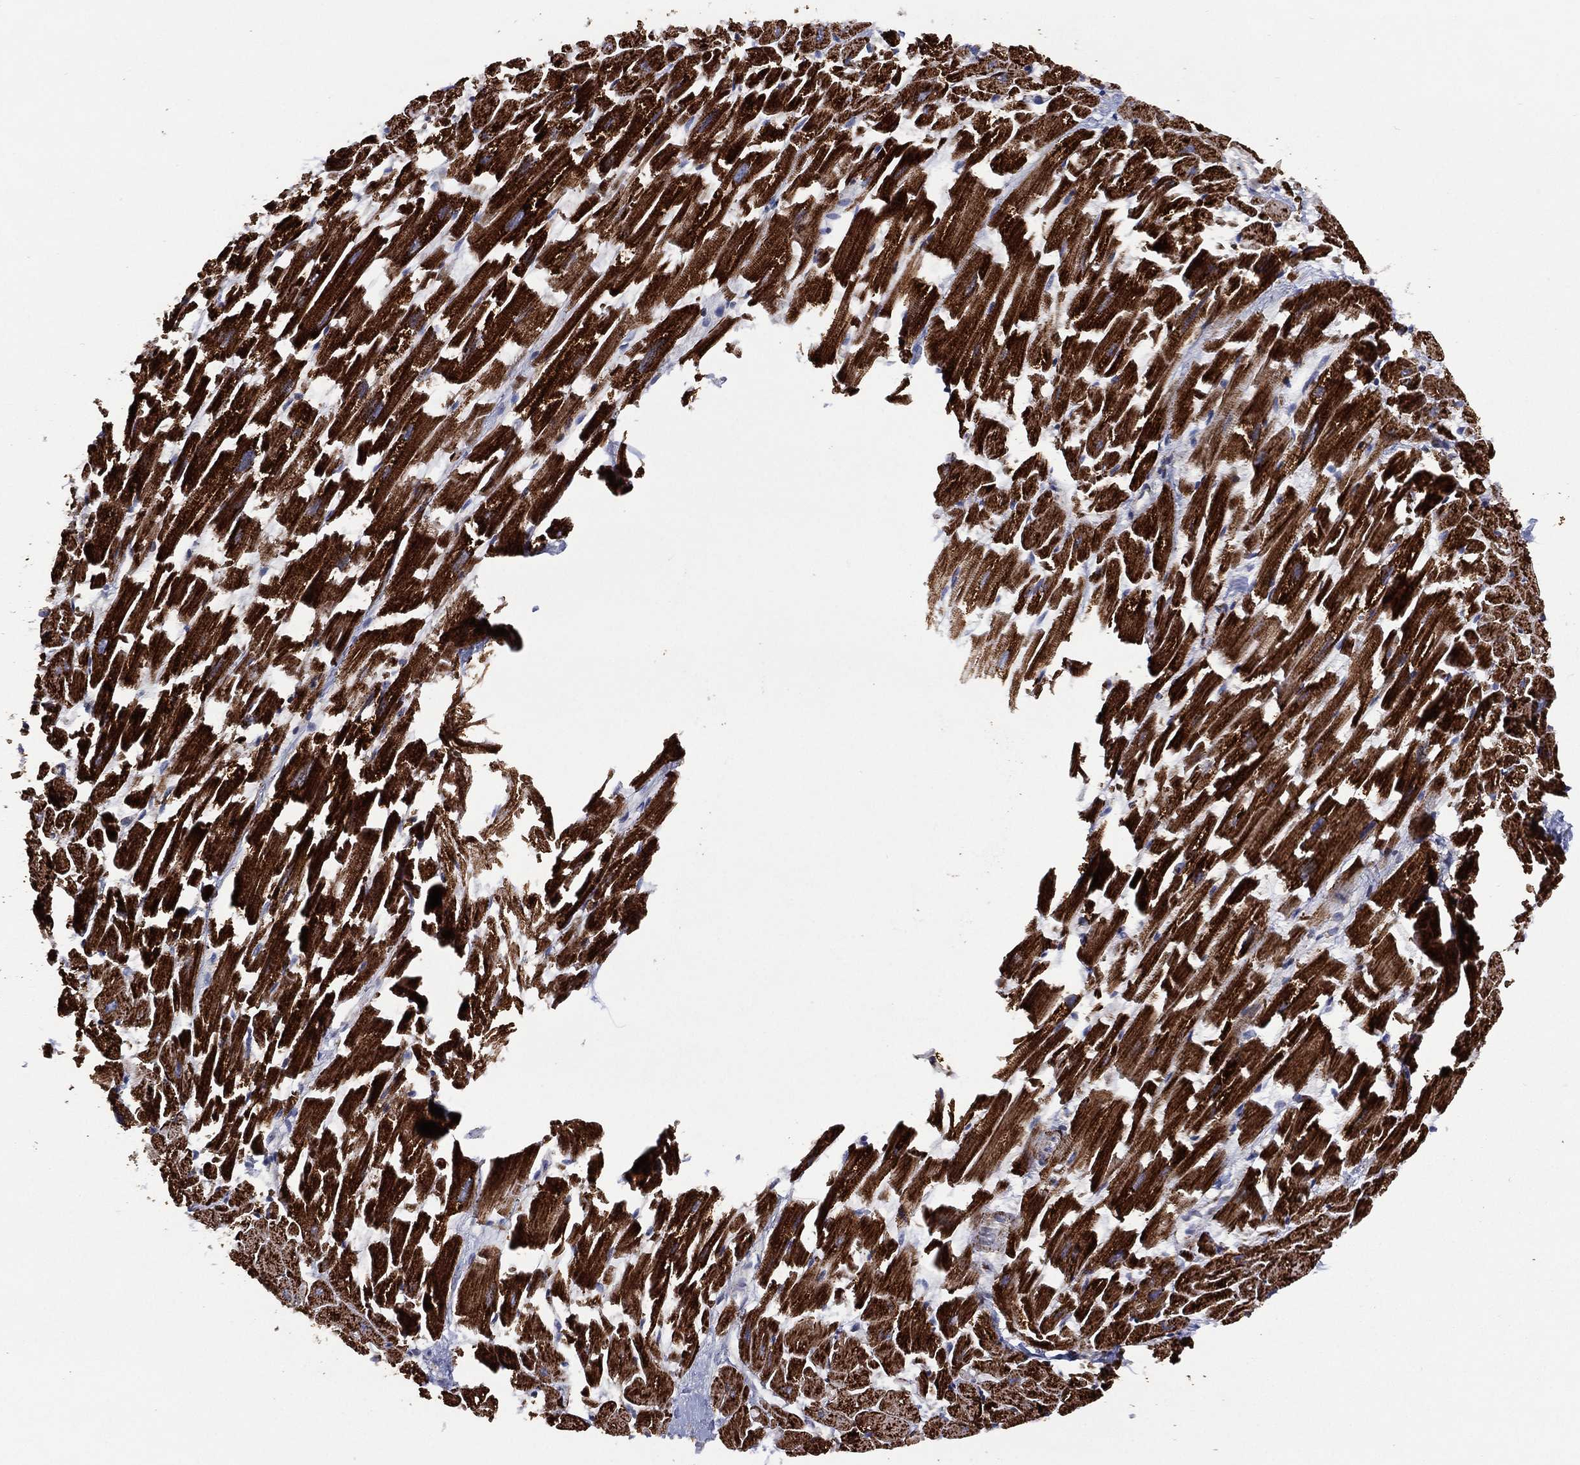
{"staining": {"intensity": "strong", "quantity": ">75%", "location": "cytoplasmic/membranous"}, "tissue": "heart muscle", "cell_type": "Cardiomyocytes", "image_type": "normal", "snomed": [{"axis": "morphology", "description": "Normal tissue, NOS"}, {"axis": "topography", "description": "Heart"}], "caption": "Protein expression analysis of normal heart muscle demonstrates strong cytoplasmic/membranous expression in approximately >75% of cardiomyocytes. (Stains: DAB in brown, nuclei in blue, Microscopy: brightfield microscopy at high magnification).", "gene": "PPP2R5A", "patient": {"sex": "female", "age": 64}}